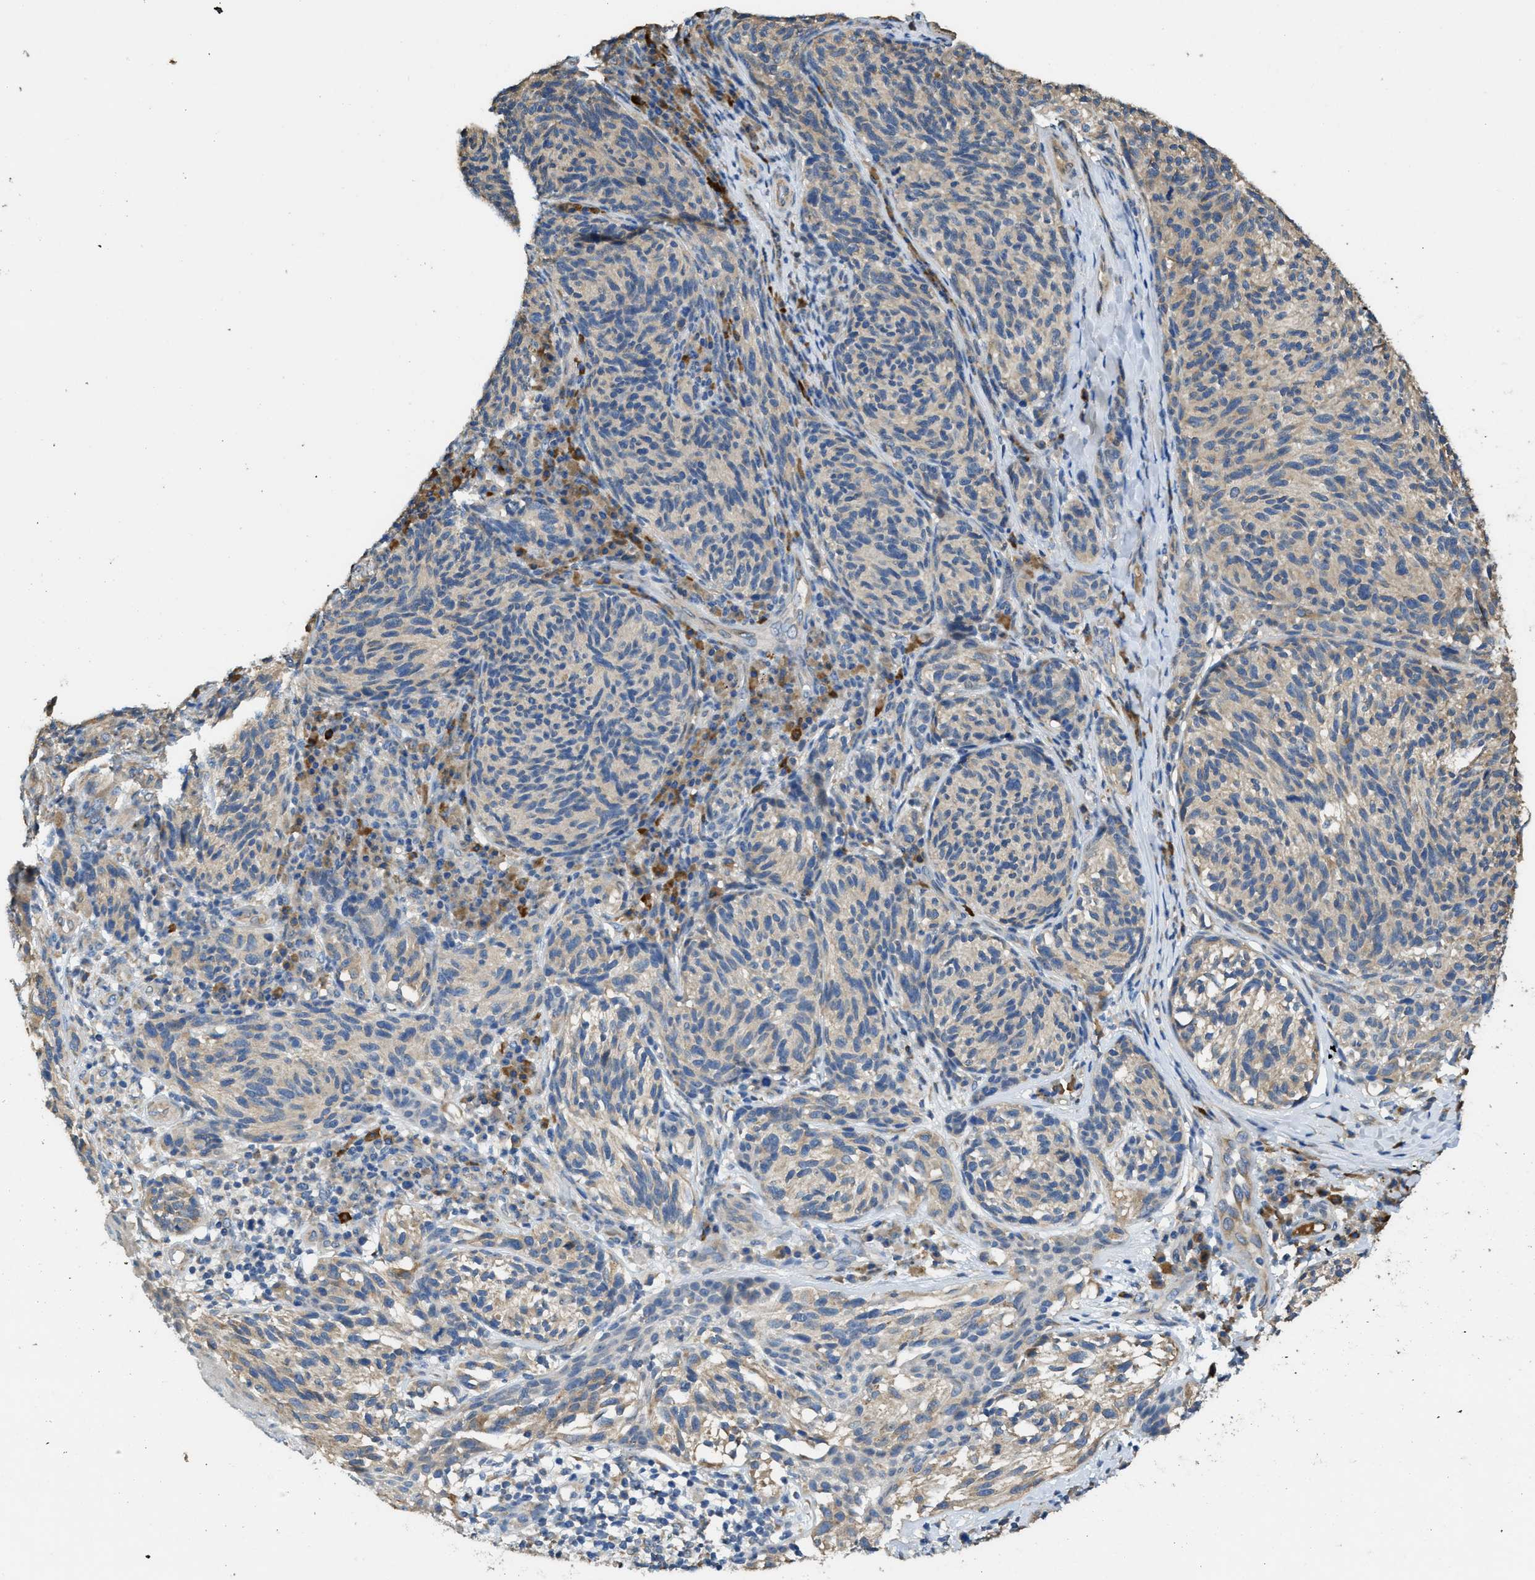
{"staining": {"intensity": "weak", "quantity": "<25%", "location": "cytoplasmic/membranous"}, "tissue": "melanoma", "cell_type": "Tumor cells", "image_type": "cancer", "snomed": [{"axis": "morphology", "description": "Malignant melanoma, NOS"}, {"axis": "topography", "description": "Skin"}], "caption": "A micrograph of human melanoma is negative for staining in tumor cells. The staining was performed using DAB to visualize the protein expression in brown, while the nuclei were stained in blue with hematoxylin (Magnification: 20x).", "gene": "RIPK2", "patient": {"sex": "female", "age": 73}}